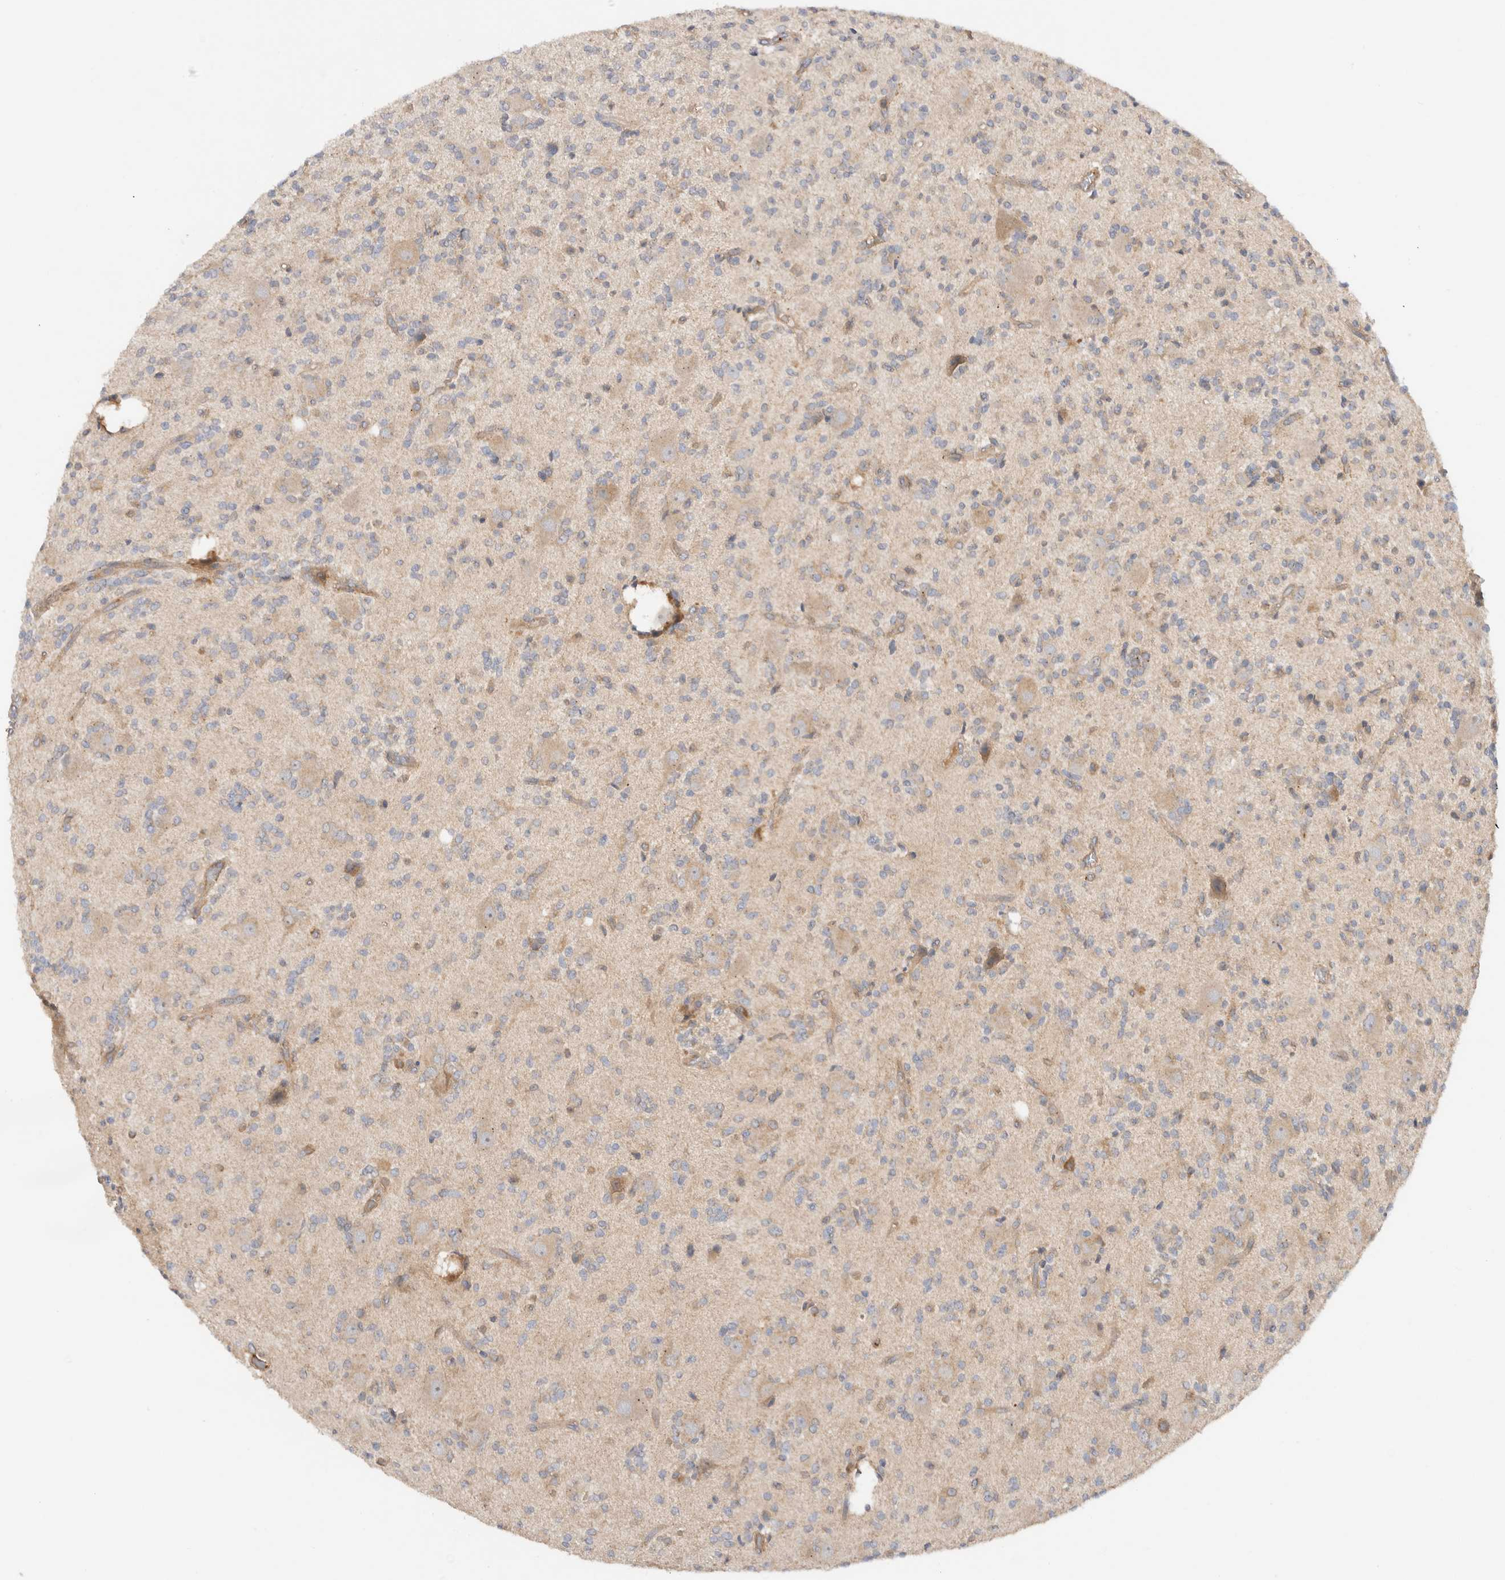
{"staining": {"intensity": "weak", "quantity": "<25%", "location": "cytoplasmic/membranous"}, "tissue": "glioma", "cell_type": "Tumor cells", "image_type": "cancer", "snomed": [{"axis": "morphology", "description": "Glioma, malignant, High grade"}, {"axis": "topography", "description": "Brain"}], "caption": "IHC micrograph of neoplastic tissue: human glioma stained with DAB demonstrates no significant protein staining in tumor cells. Brightfield microscopy of IHC stained with DAB (brown) and hematoxylin (blue), captured at high magnification.", "gene": "SGK3", "patient": {"sex": "male", "age": 34}}